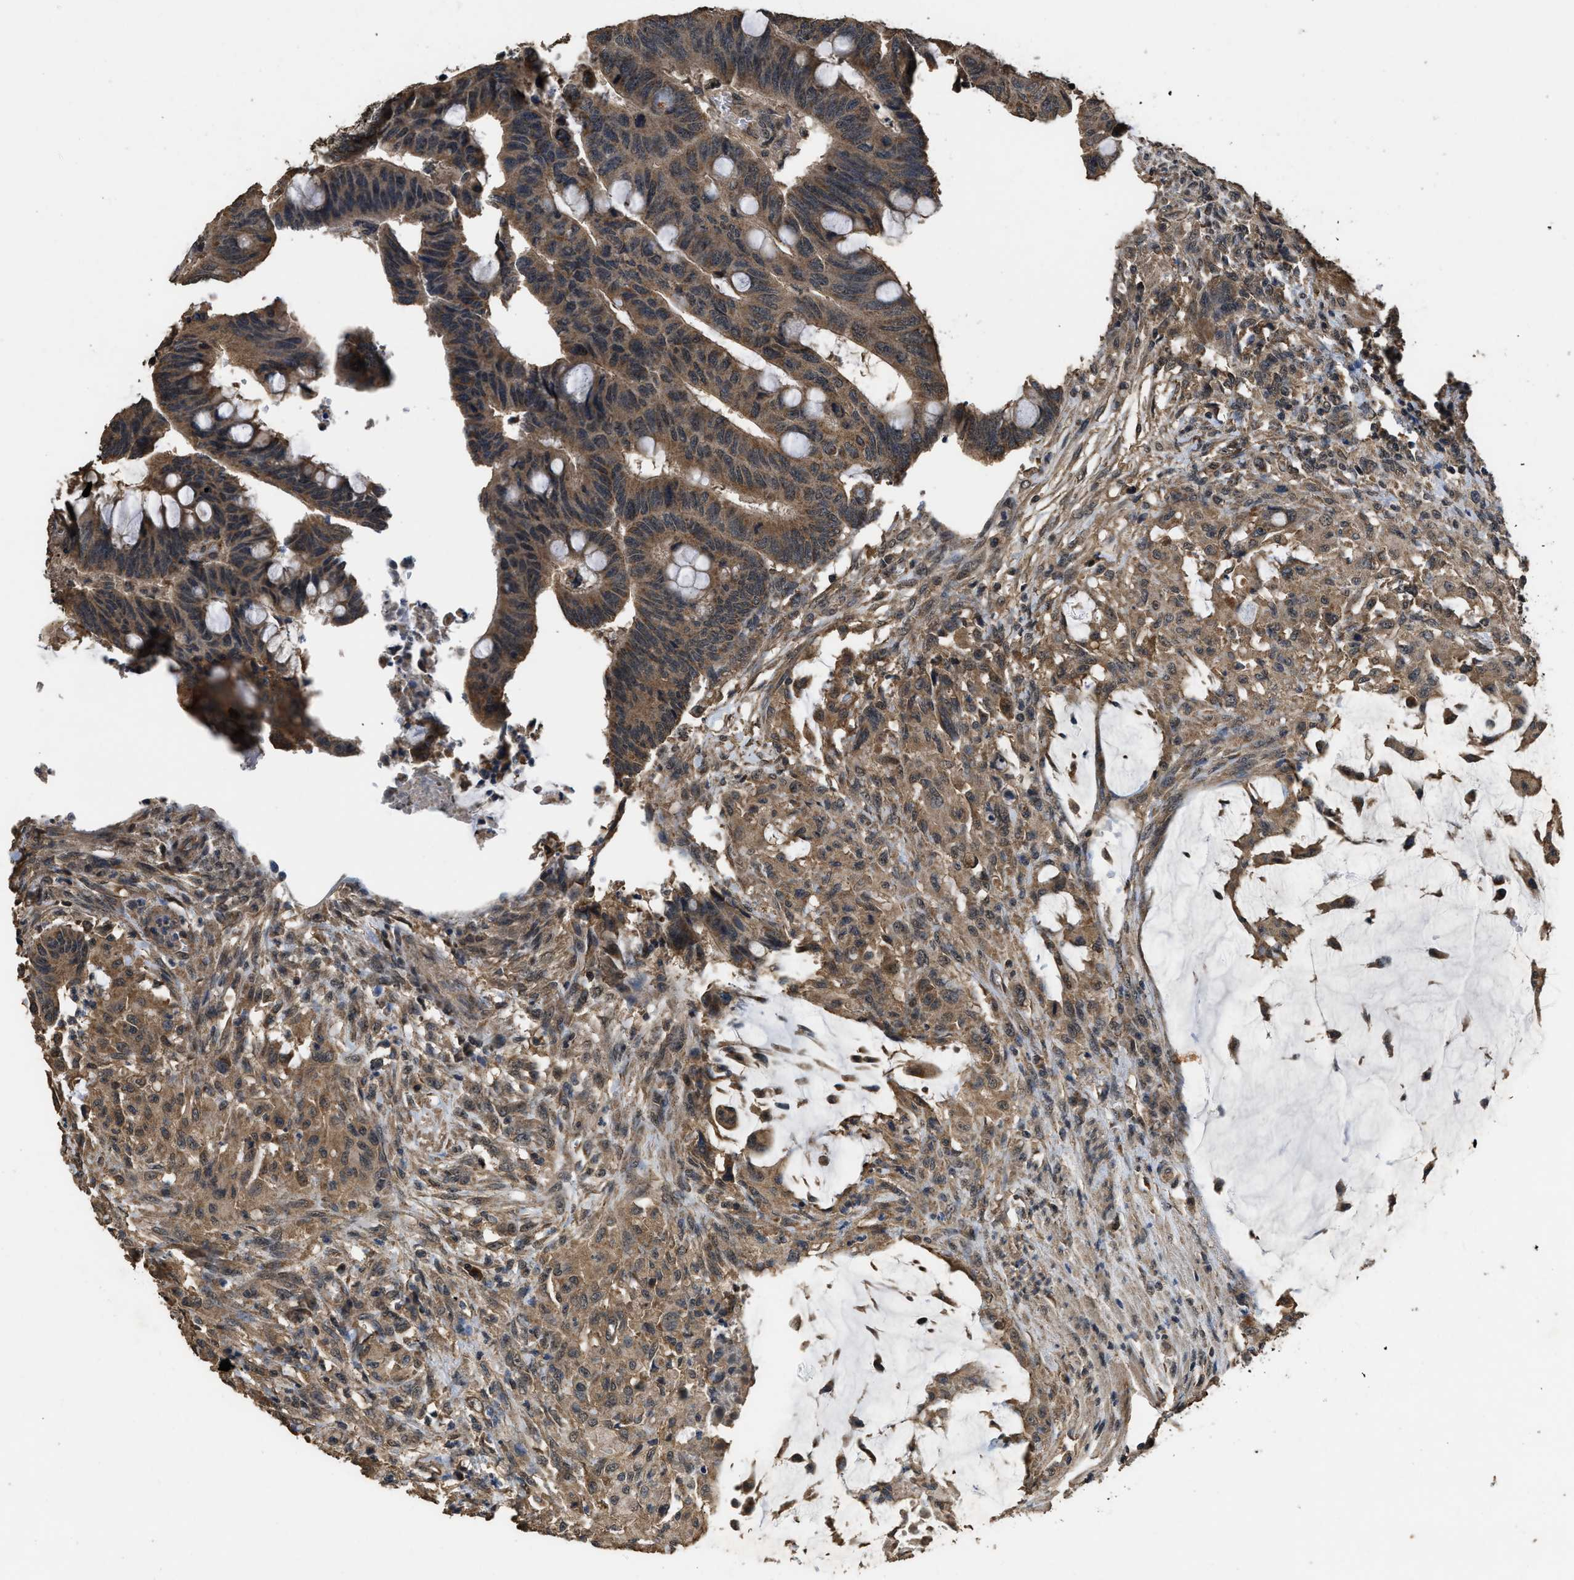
{"staining": {"intensity": "moderate", "quantity": ">75%", "location": "cytoplasmic/membranous"}, "tissue": "colorectal cancer", "cell_type": "Tumor cells", "image_type": "cancer", "snomed": [{"axis": "morphology", "description": "Normal tissue, NOS"}, {"axis": "morphology", "description": "Adenocarcinoma, NOS"}, {"axis": "topography", "description": "Rectum"}, {"axis": "topography", "description": "Peripheral nerve tissue"}], "caption": "Colorectal cancer (adenocarcinoma) stained for a protein reveals moderate cytoplasmic/membranous positivity in tumor cells.", "gene": "DENND6B", "patient": {"sex": "male", "age": 92}}